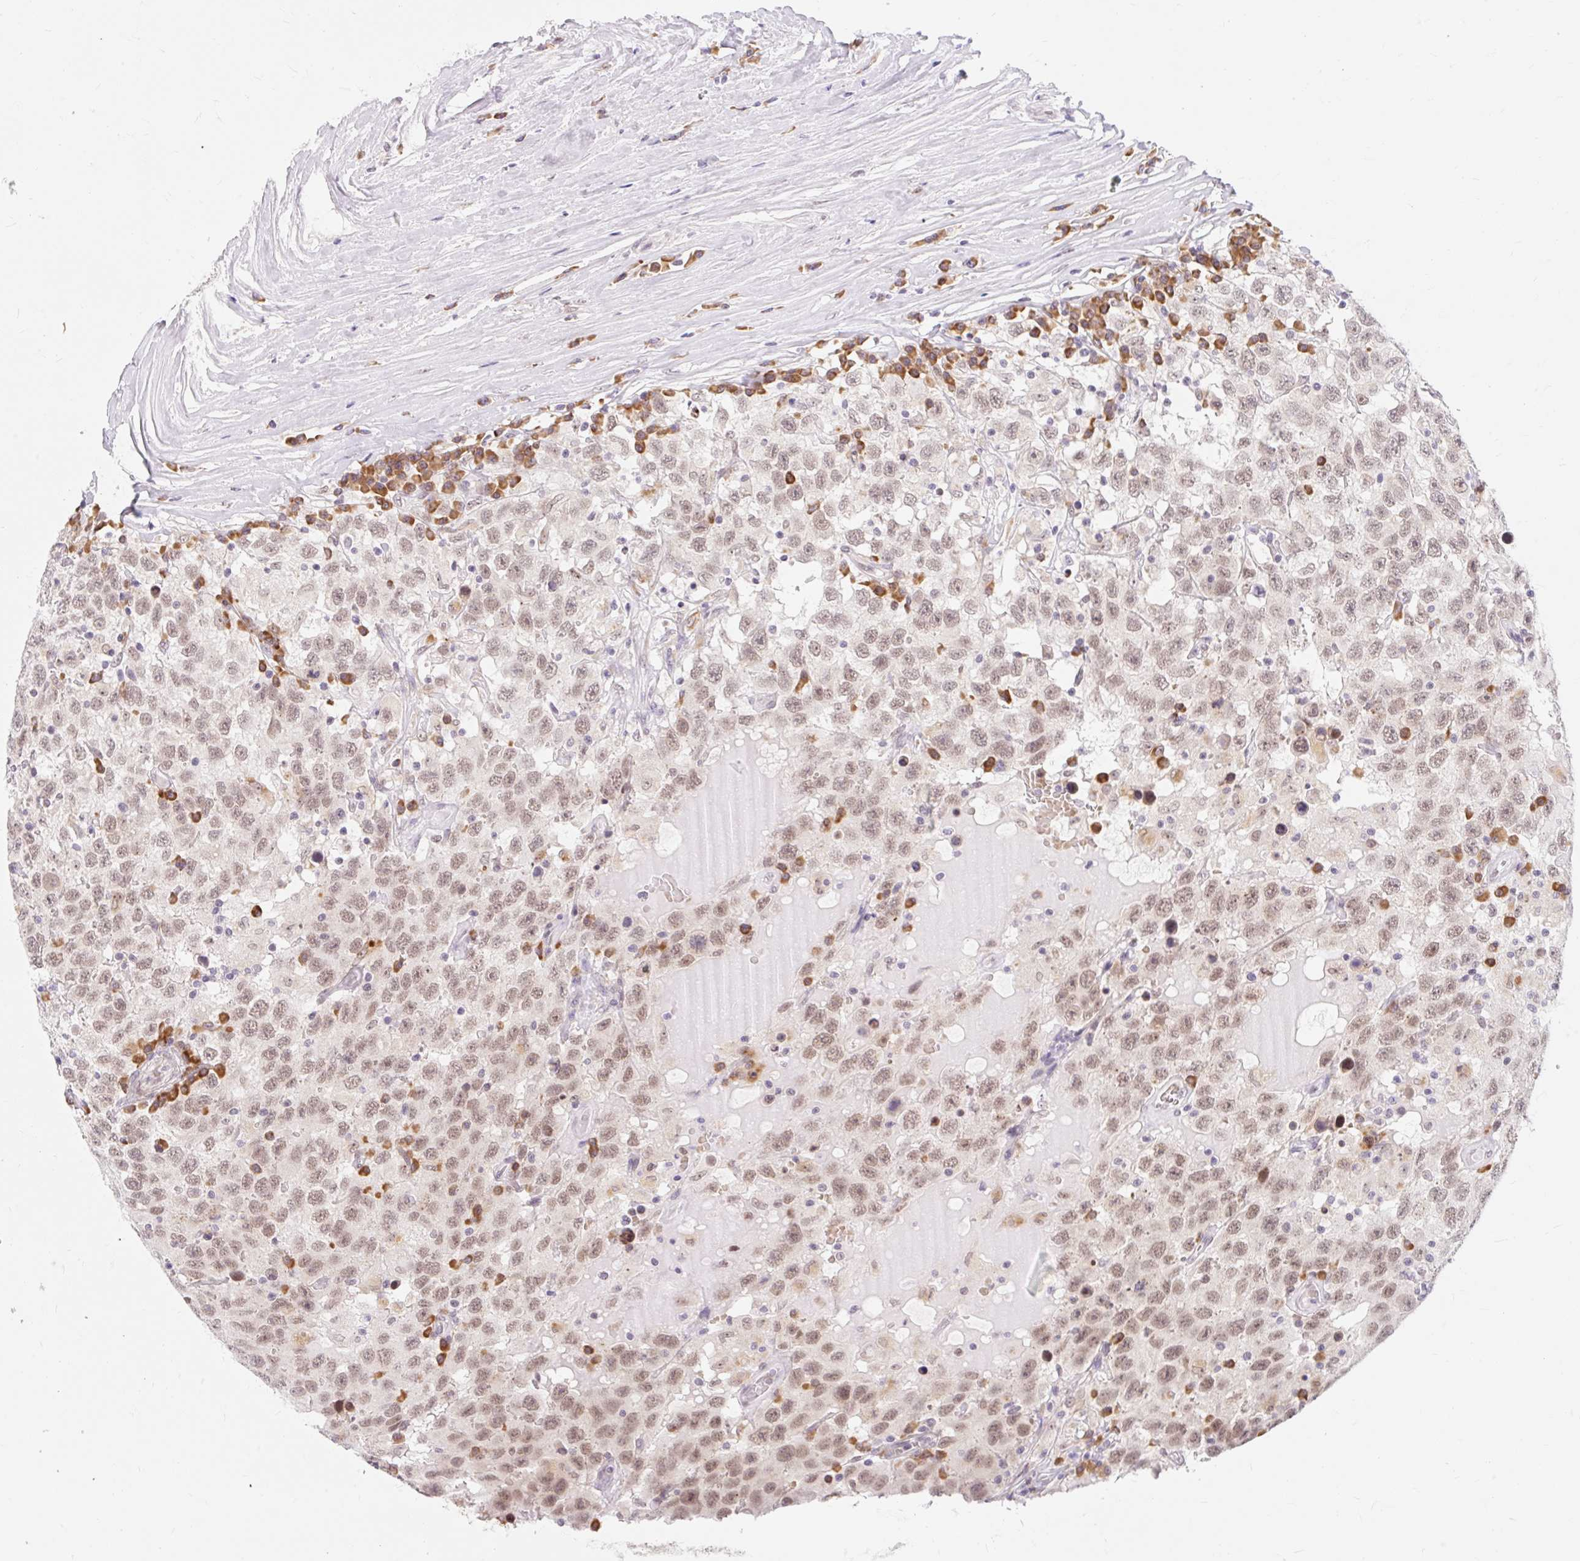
{"staining": {"intensity": "negative", "quantity": "none", "location": "none"}, "tissue": "testis cancer", "cell_type": "Tumor cells", "image_type": "cancer", "snomed": [{"axis": "morphology", "description": "Seminoma, NOS"}, {"axis": "topography", "description": "Testis"}], "caption": "The immunohistochemistry (IHC) micrograph has no significant positivity in tumor cells of testis seminoma tissue. (DAB (3,3'-diaminobenzidine) immunohistochemistry, high magnification).", "gene": "SRSF10", "patient": {"sex": "male", "age": 41}}